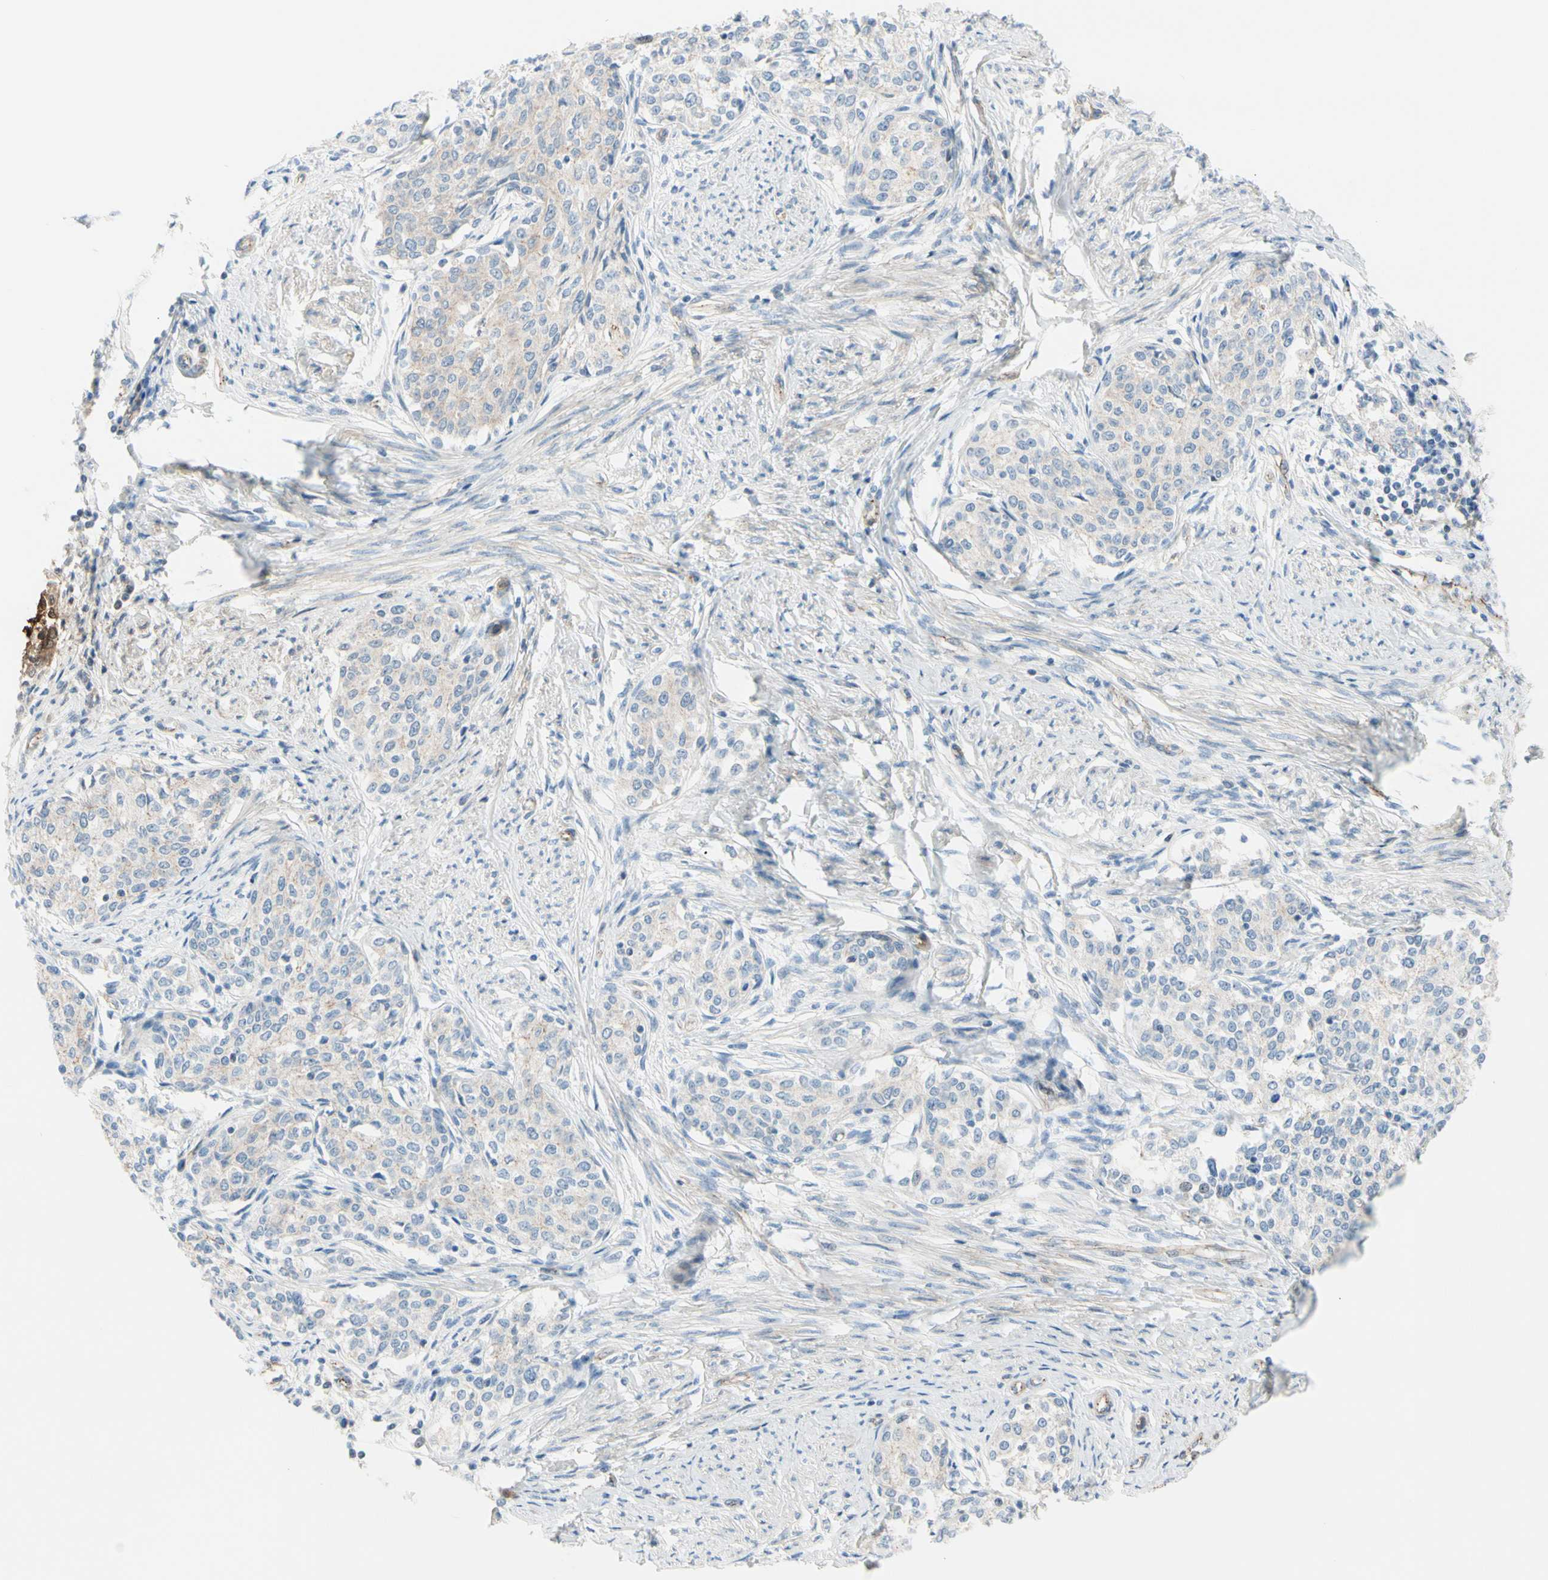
{"staining": {"intensity": "negative", "quantity": "none", "location": "none"}, "tissue": "cervical cancer", "cell_type": "Tumor cells", "image_type": "cancer", "snomed": [{"axis": "morphology", "description": "Squamous cell carcinoma, NOS"}, {"axis": "morphology", "description": "Adenocarcinoma, NOS"}, {"axis": "topography", "description": "Cervix"}], "caption": "Cervical cancer was stained to show a protein in brown. There is no significant staining in tumor cells.", "gene": "TJP1", "patient": {"sex": "female", "age": 52}}